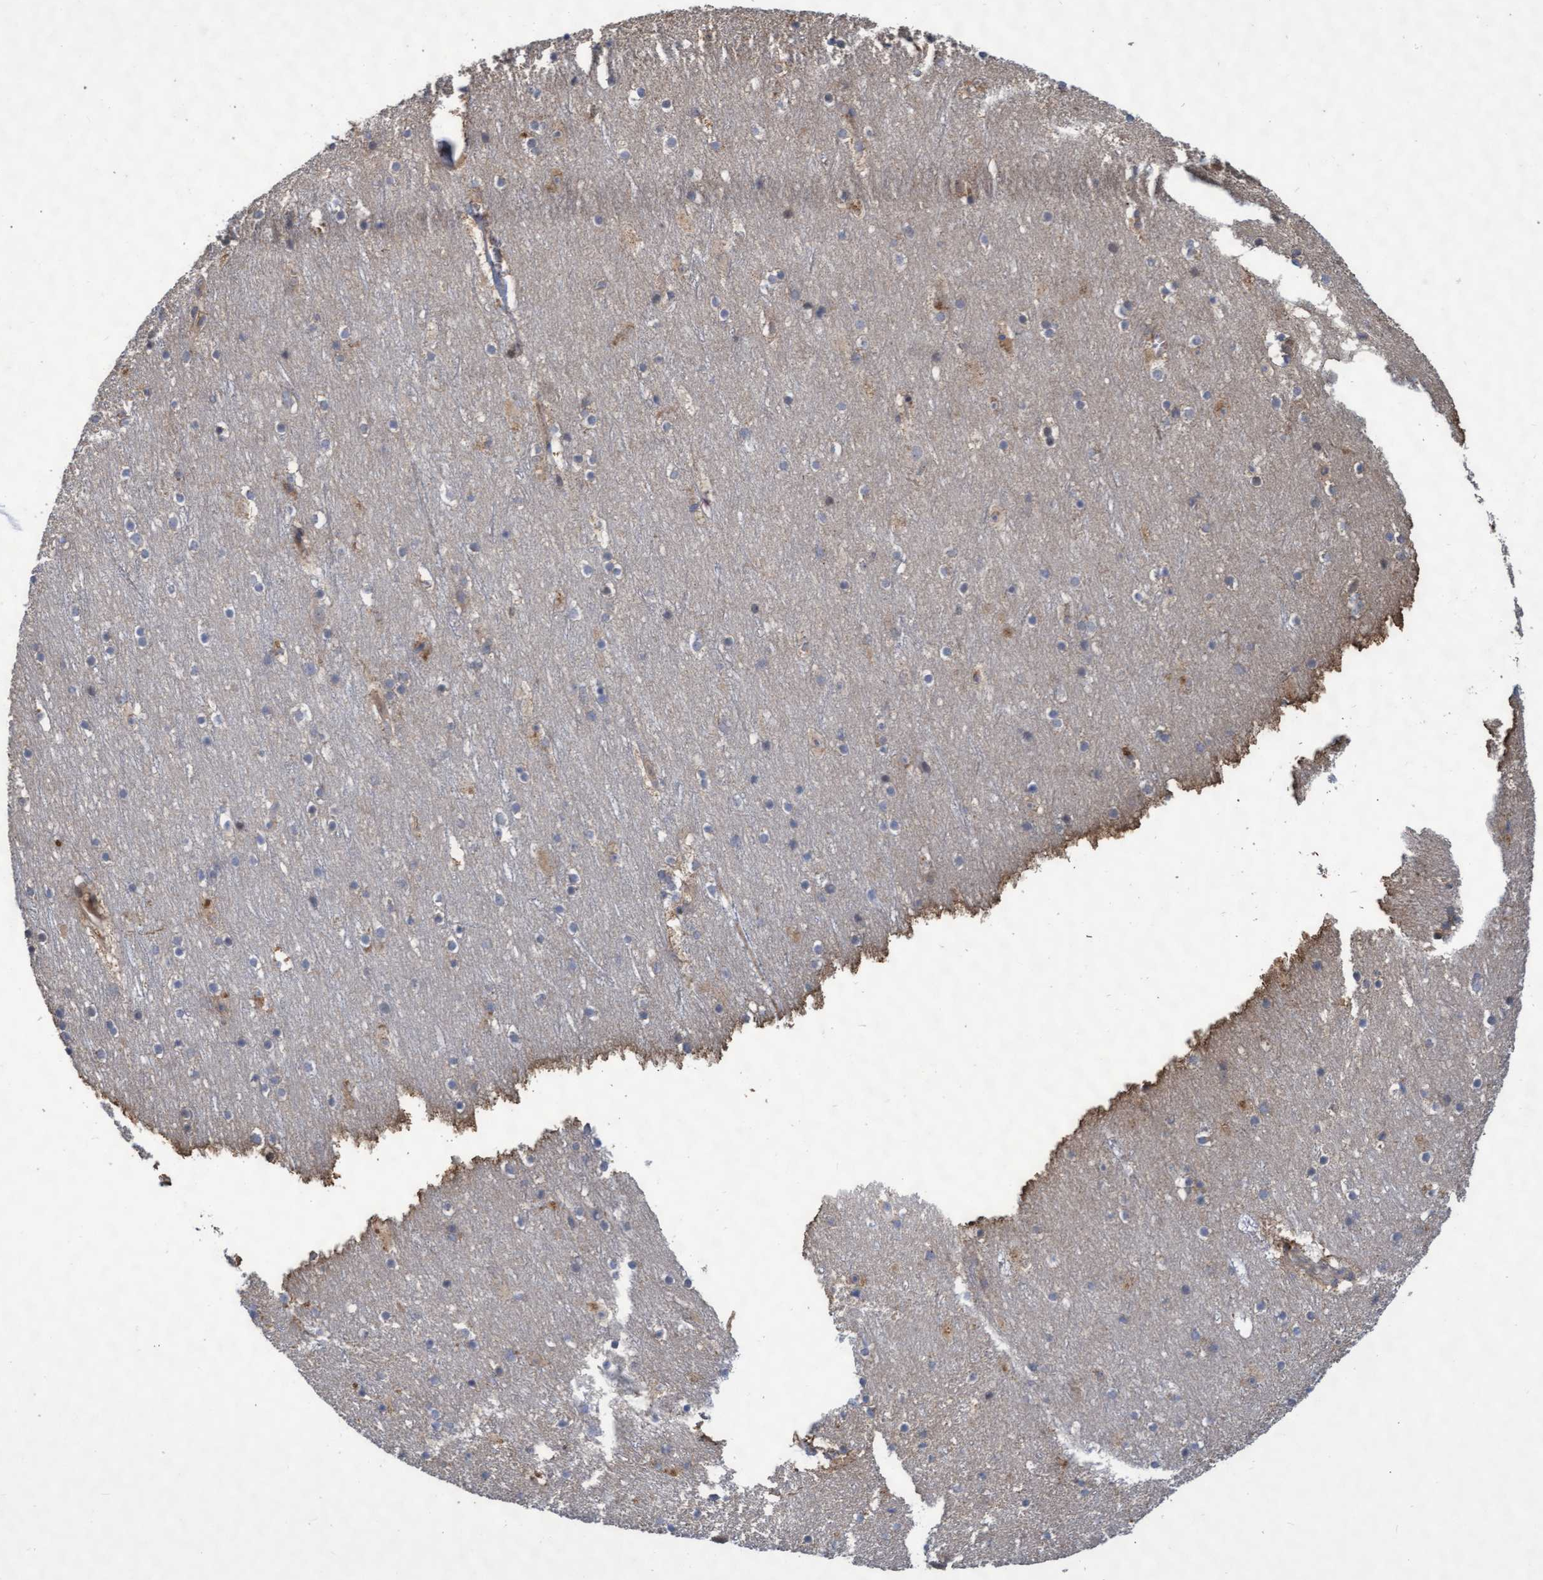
{"staining": {"intensity": "negative", "quantity": "none", "location": "none"}, "tissue": "cerebral cortex", "cell_type": "Endothelial cells", "image_type": "normal", "snomed": [{"axis": "morphology", "description": "Normal tissue, NOS"}, {"axis": "topography", "description": "Cerebral cortex"}], "caption": "A micrograph of cerebral cortex stained for a protein reveals no brown staining in endothelial cells. Brightfield microscopy of IHC stained with DAB (brown) and hematoxylin (blue), captured at high magnification.", "gene": "KCNC2", "patient": {"sex": "male", "age": 45}}